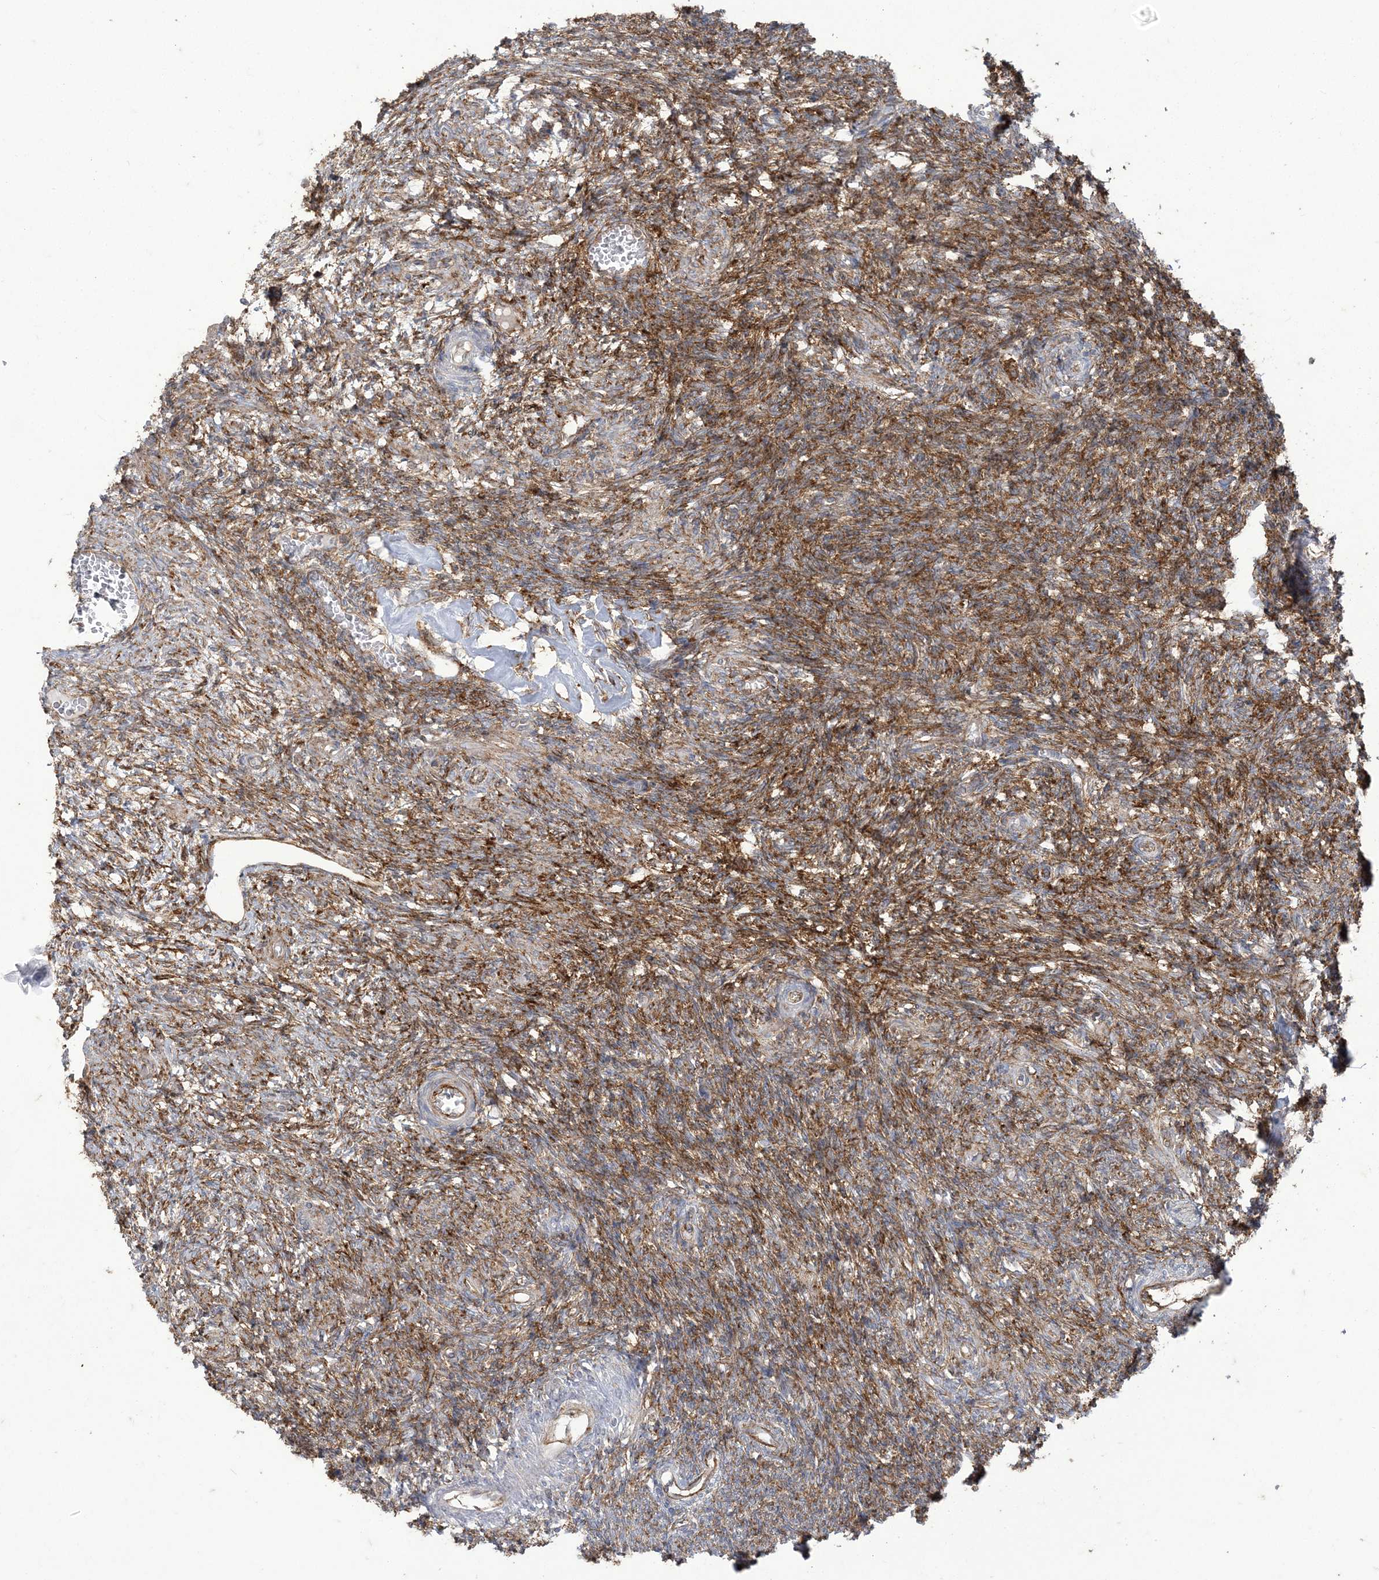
{"staining": {"intensity": "moderate", "quantity": "25%-75%", "location": "cytoplasmic/membranous"}, "tissue": "ovary", "cell_type": "Ovarian stroma cells", "image_type": "normal", "snomed": [{"axis": "morphology", "description": "Normal tissue, NOS"}, {"axis": "topography", "description": "Ovary"}], "caption": "Immunohistochemistry (IHC) (DAB) staining of unremarkable ovary reveals moderate cytoplasmic/membranous protein positivity in approximately 25%-75% of ovarian stroma cells.", "gene": "DERL3", "patient": {"sex": "female", "age": 27}}